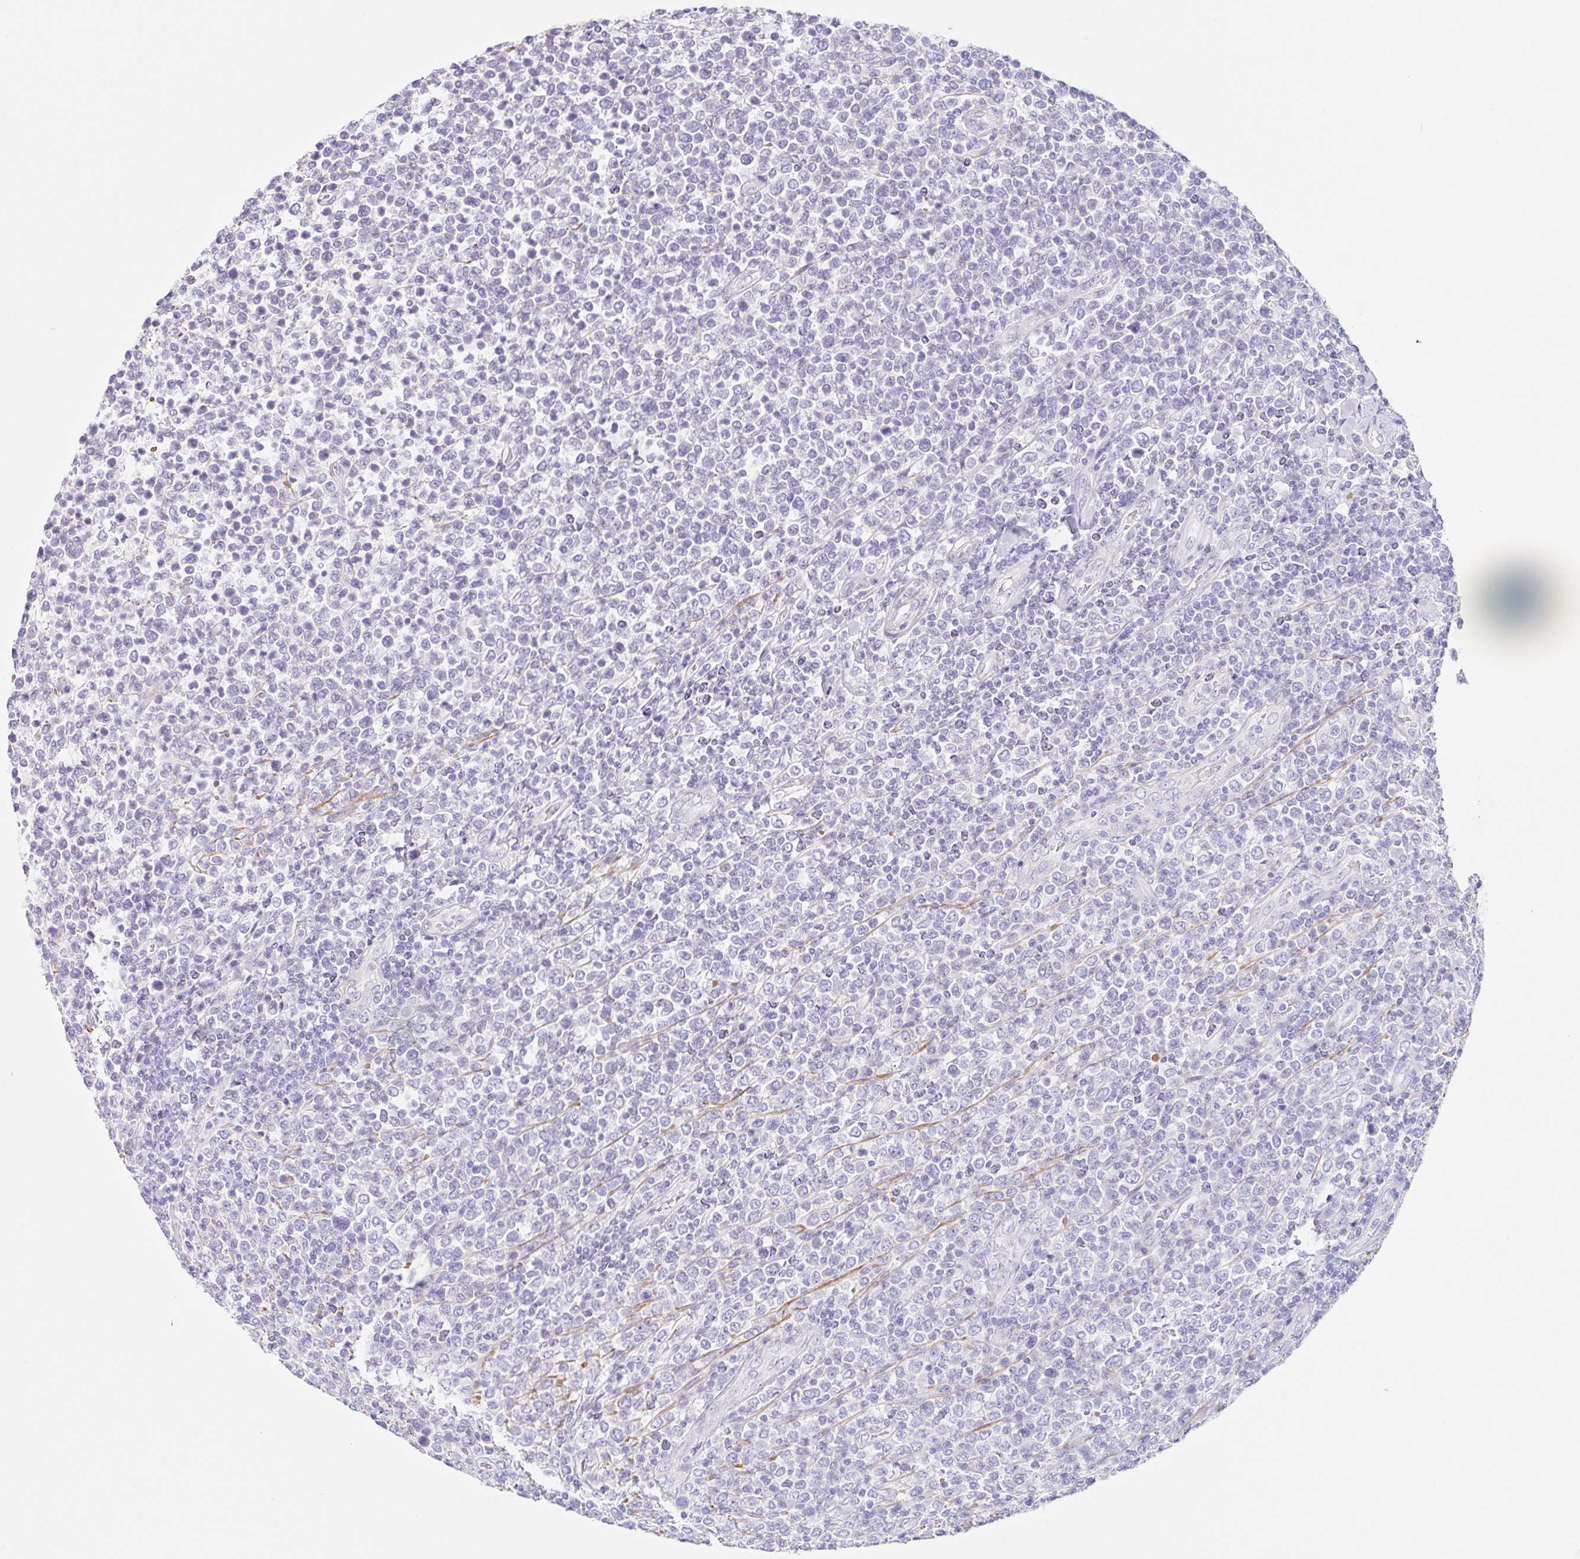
{"staining": {"intensity": "negative", "quantity": "none", "location": "none"}, "tissue": "lymphoma", "cell_type": "Tumor cells", "image_type": "cancer", "snomed": [{"axis": "morphology", "description": "Malignant lymphoma, non-Hodgkin's type, High grade"}, {"axis": "topography", "description": "Soft tissue"}], "caption": "Tumor cells are negative for brown protein staining in lymphoma.", "gene": "DCAF17", "patient": {"sex": "female", "age": 56}}